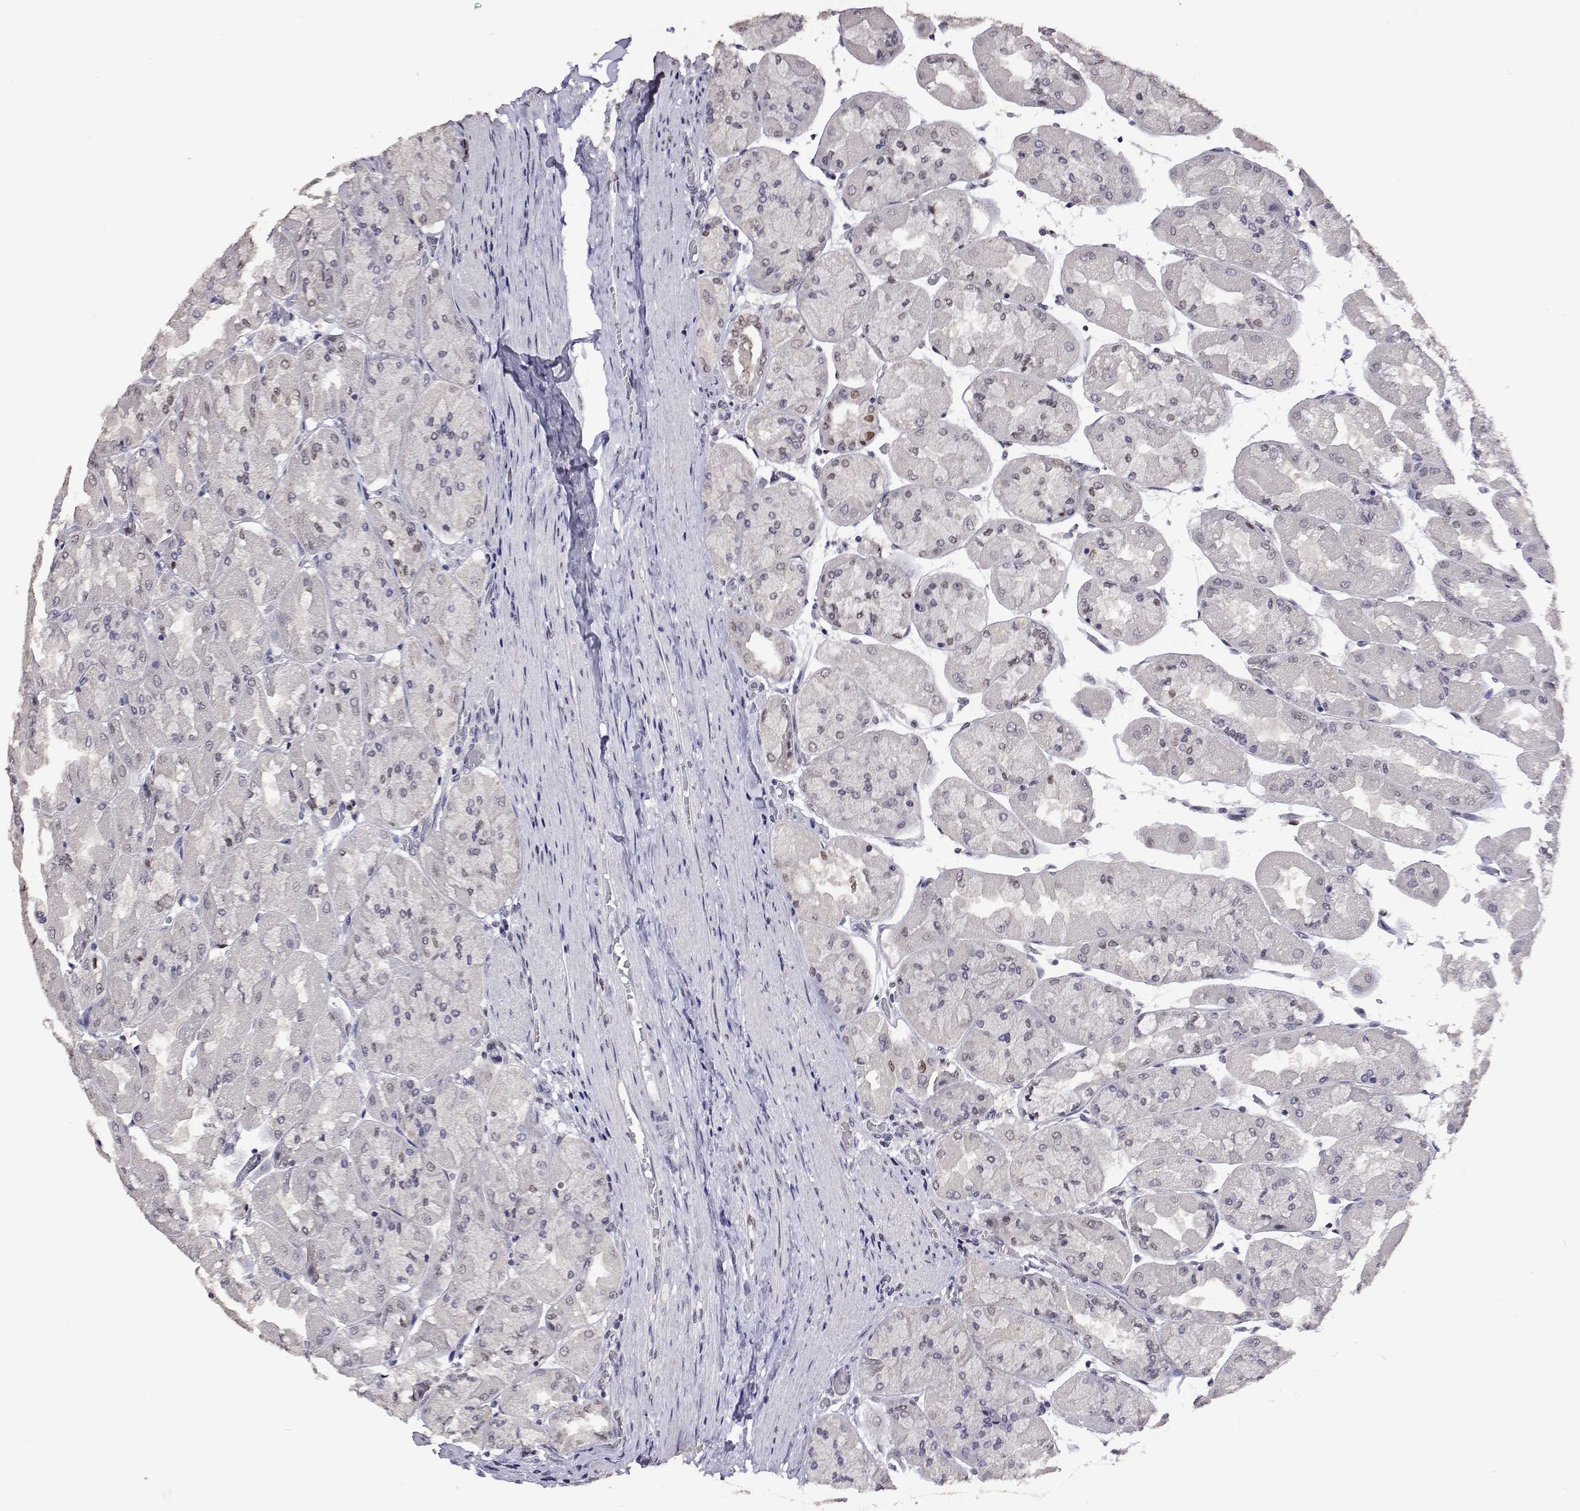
{"staining": {"intensity": "moderate", "quantity": "25%-75%", "location": "nuclear"}, "tissue": "stomach", "cell_type": "Glandular cells", "image_type": "normal", "snomed": [{"axis": "morphology", "description": "Normal tissue, NOS"}, {"axis": "topography", "description": "Stomach"}], "caption": "Protein analysis of normal stomach reveals moderate nuclear staining in approximately 25%-75% of glandular cells.", "gene": "HNRNPA0", "patient": {"sex": "female", "age": 61}}